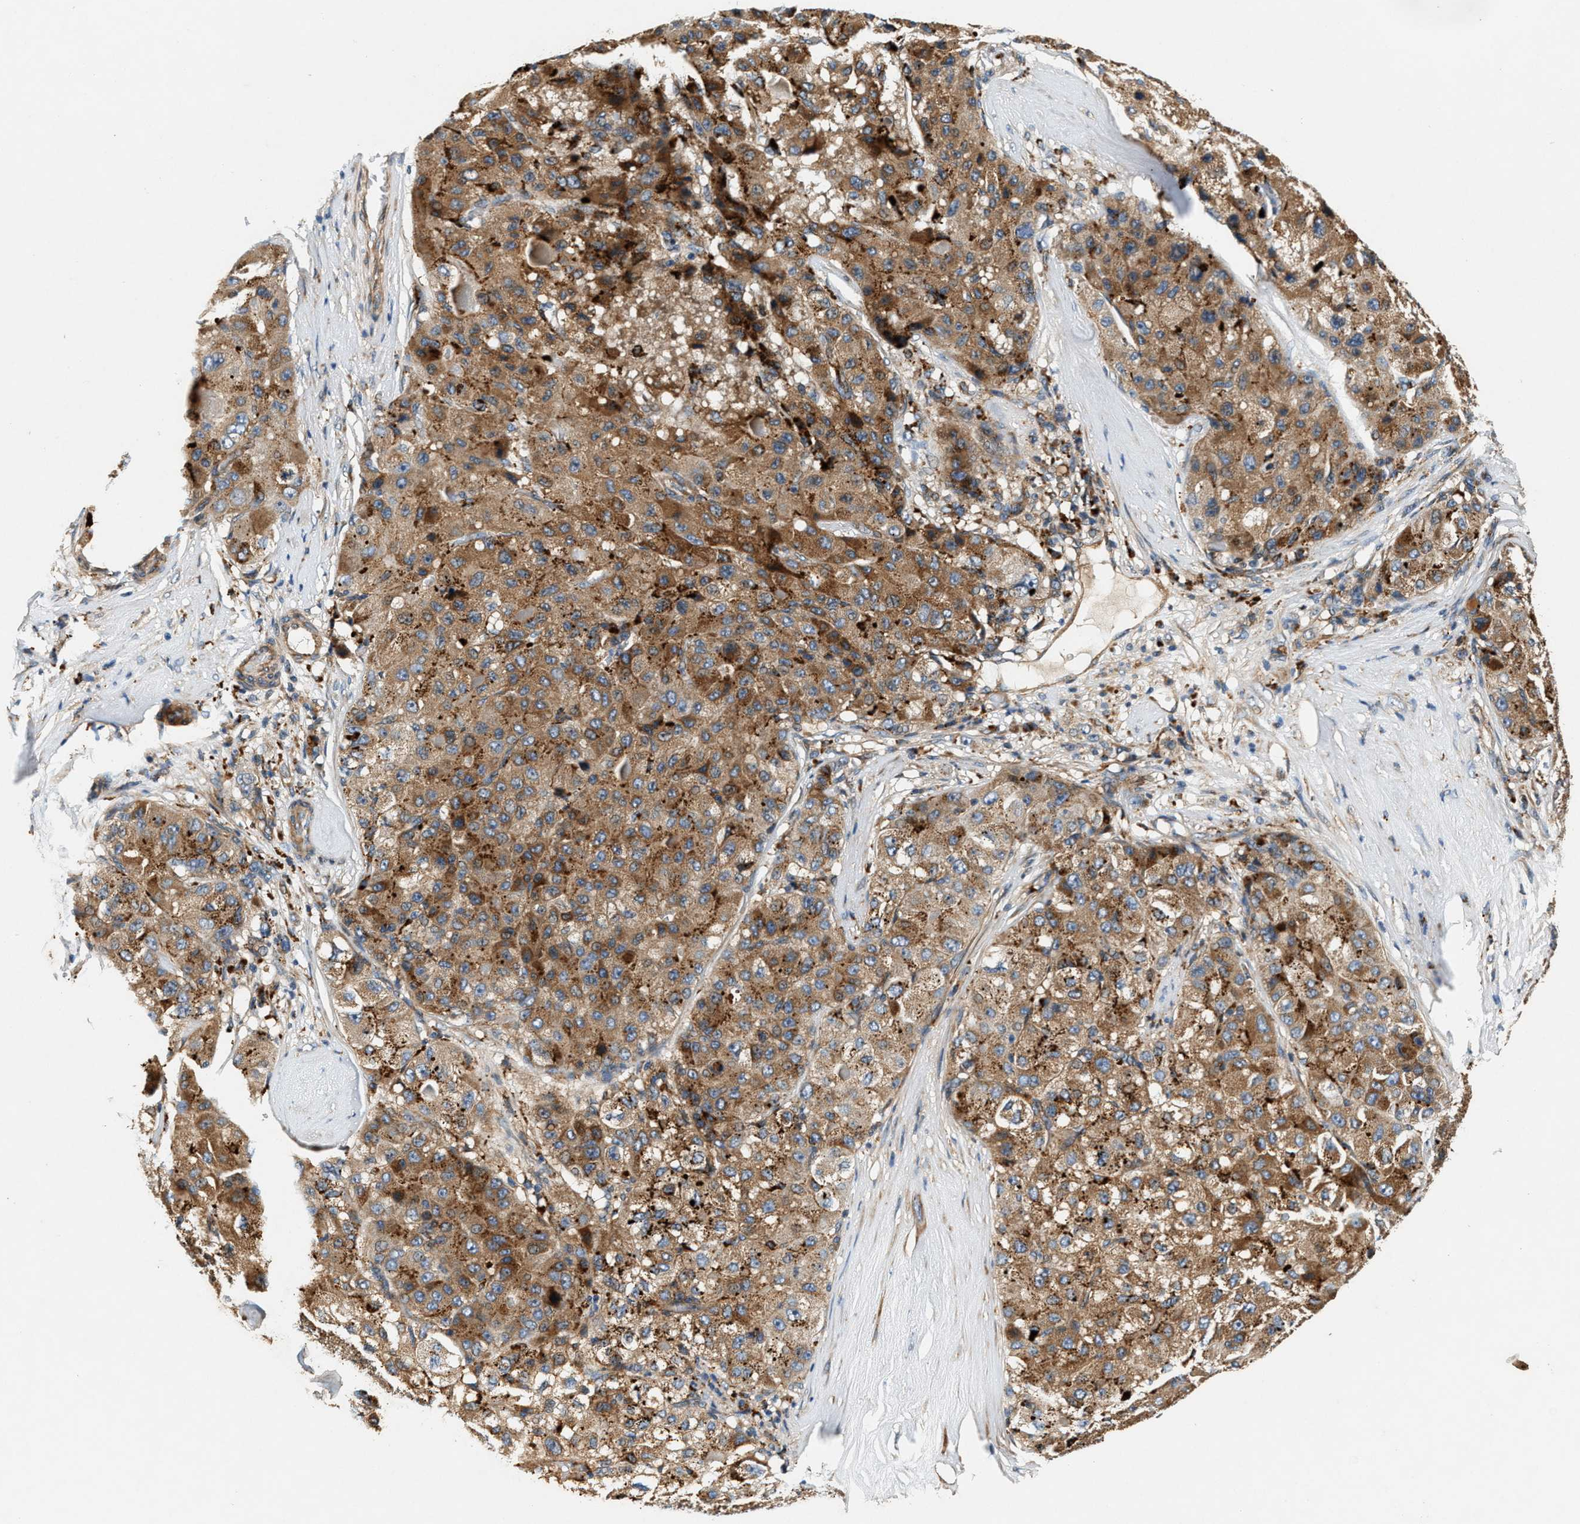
{"staining": {"intensity": "moderate", "quantity": ">75%", "location": "cytoplasmic/membranous"}, "tissue": "liver cancer", "cell_type": "Tumor cells", "image_type": "cancer", "snomed": [{"axis": "morphology", "description": "Carcinoma, Hepatocellular, NOS"}, {"axis": "topography", "description": "Liver"}], "caption": "Brown immunohistochemical staining in human hepatocellular carcinoma (liver) reveals moderate cytoplasmic/membranous expression in approximately >75% of tumor cells.", "gene": "DUSP10", "patient": {"sex": "male", "age": 80}}